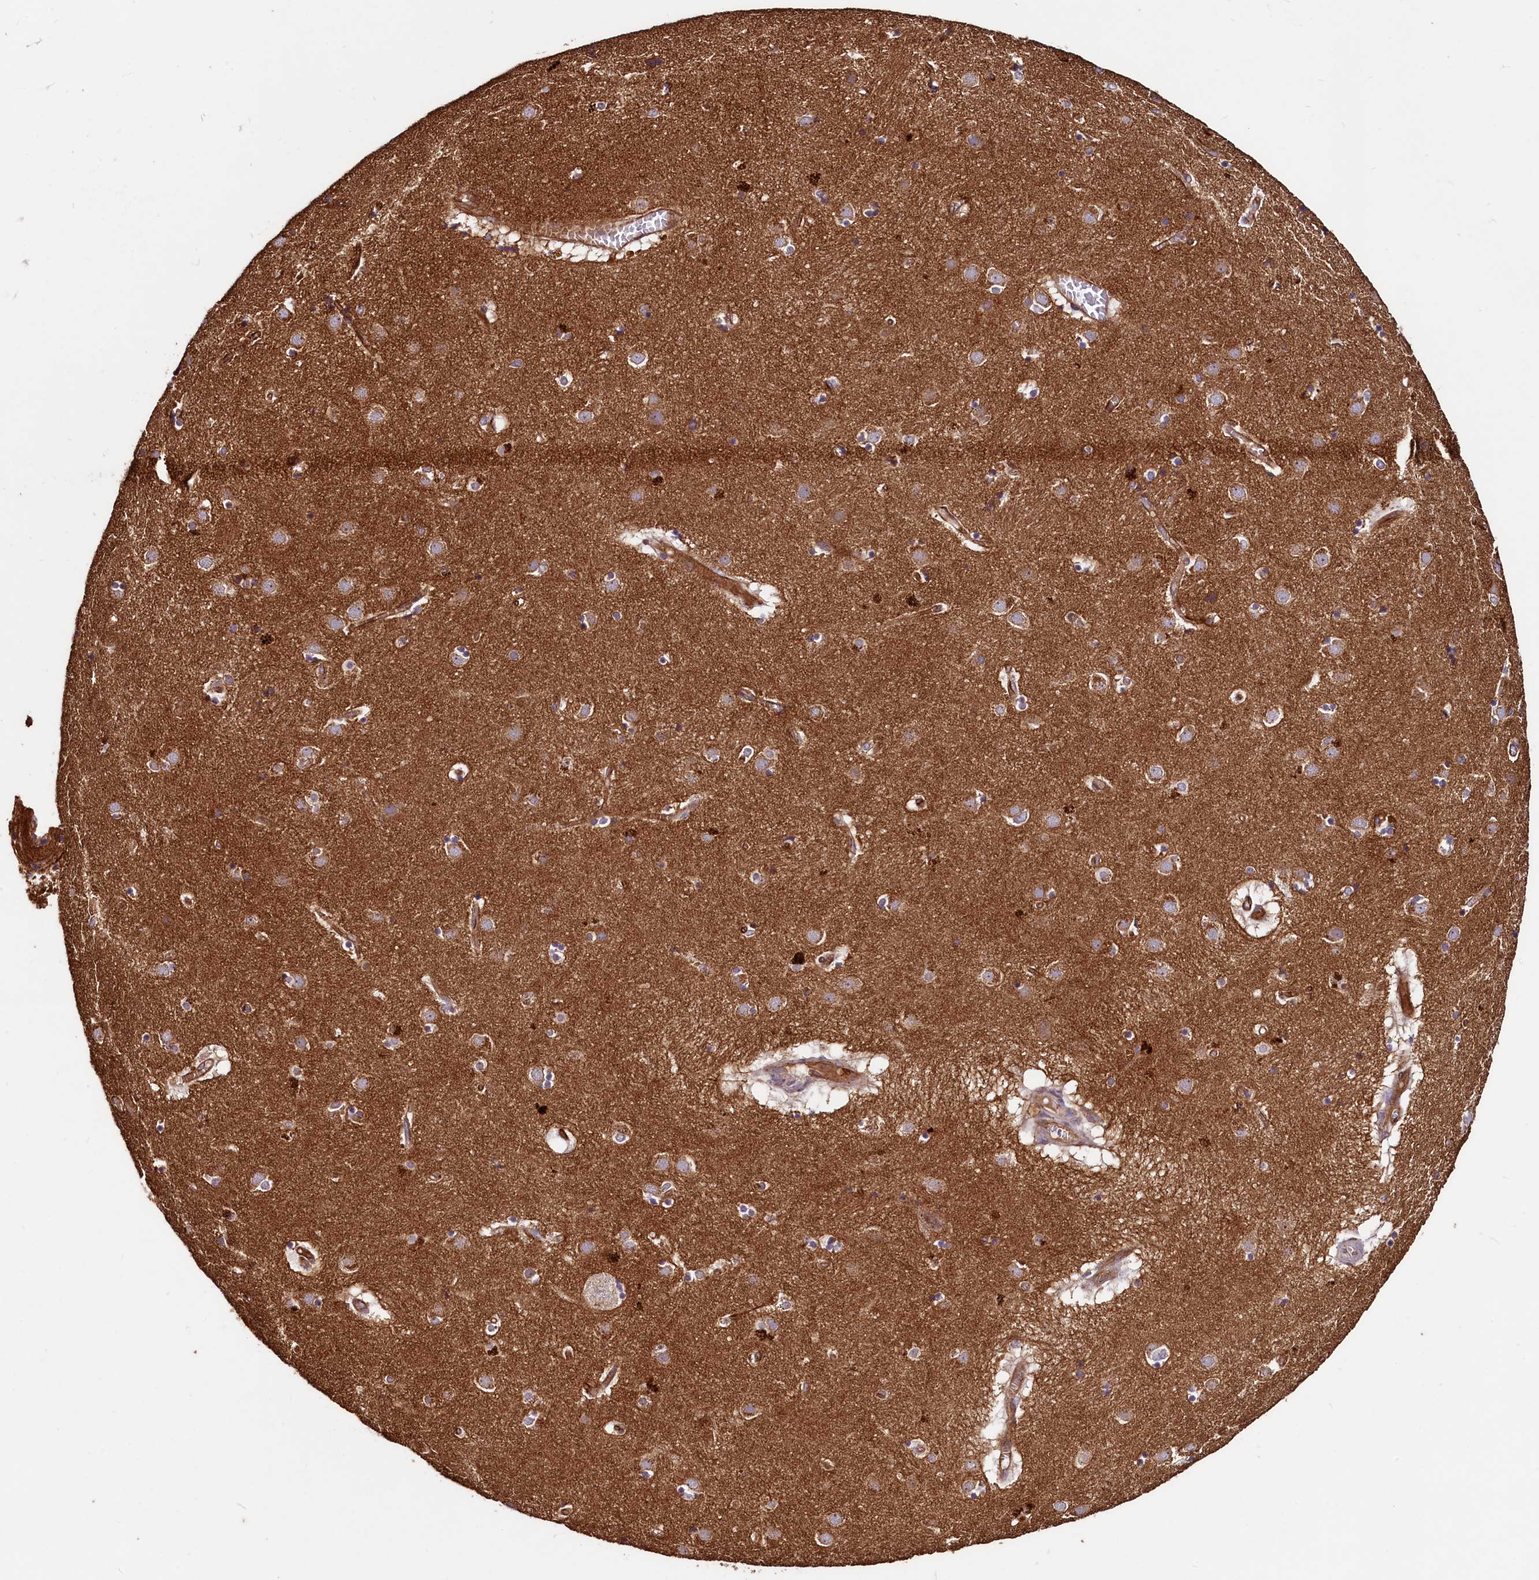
{"staining": {"intensity": "weak", "quantity": "25%-75%", "location": "cytoplasmic/membranous"}, "tissue": "caudate", "cell_type": "Glial cells", "image_type": "normal", "snomed": [{"axis": "morphology", "description": "Normal tissue, NOS"}, {"axis": "topography", "description": "Lateral ventricle wall"}], "caption": "IHC micrograph of normal caudate: human caudate stained using immunohistochemistry shows low levels of weak protein expression localized specifically in the cytoplasmic/membranous of glial cells, appearing as a cytoplasmic/membranous brown color.", "gene": "PALM", "patient": {"sex": "male", "age": 70}}